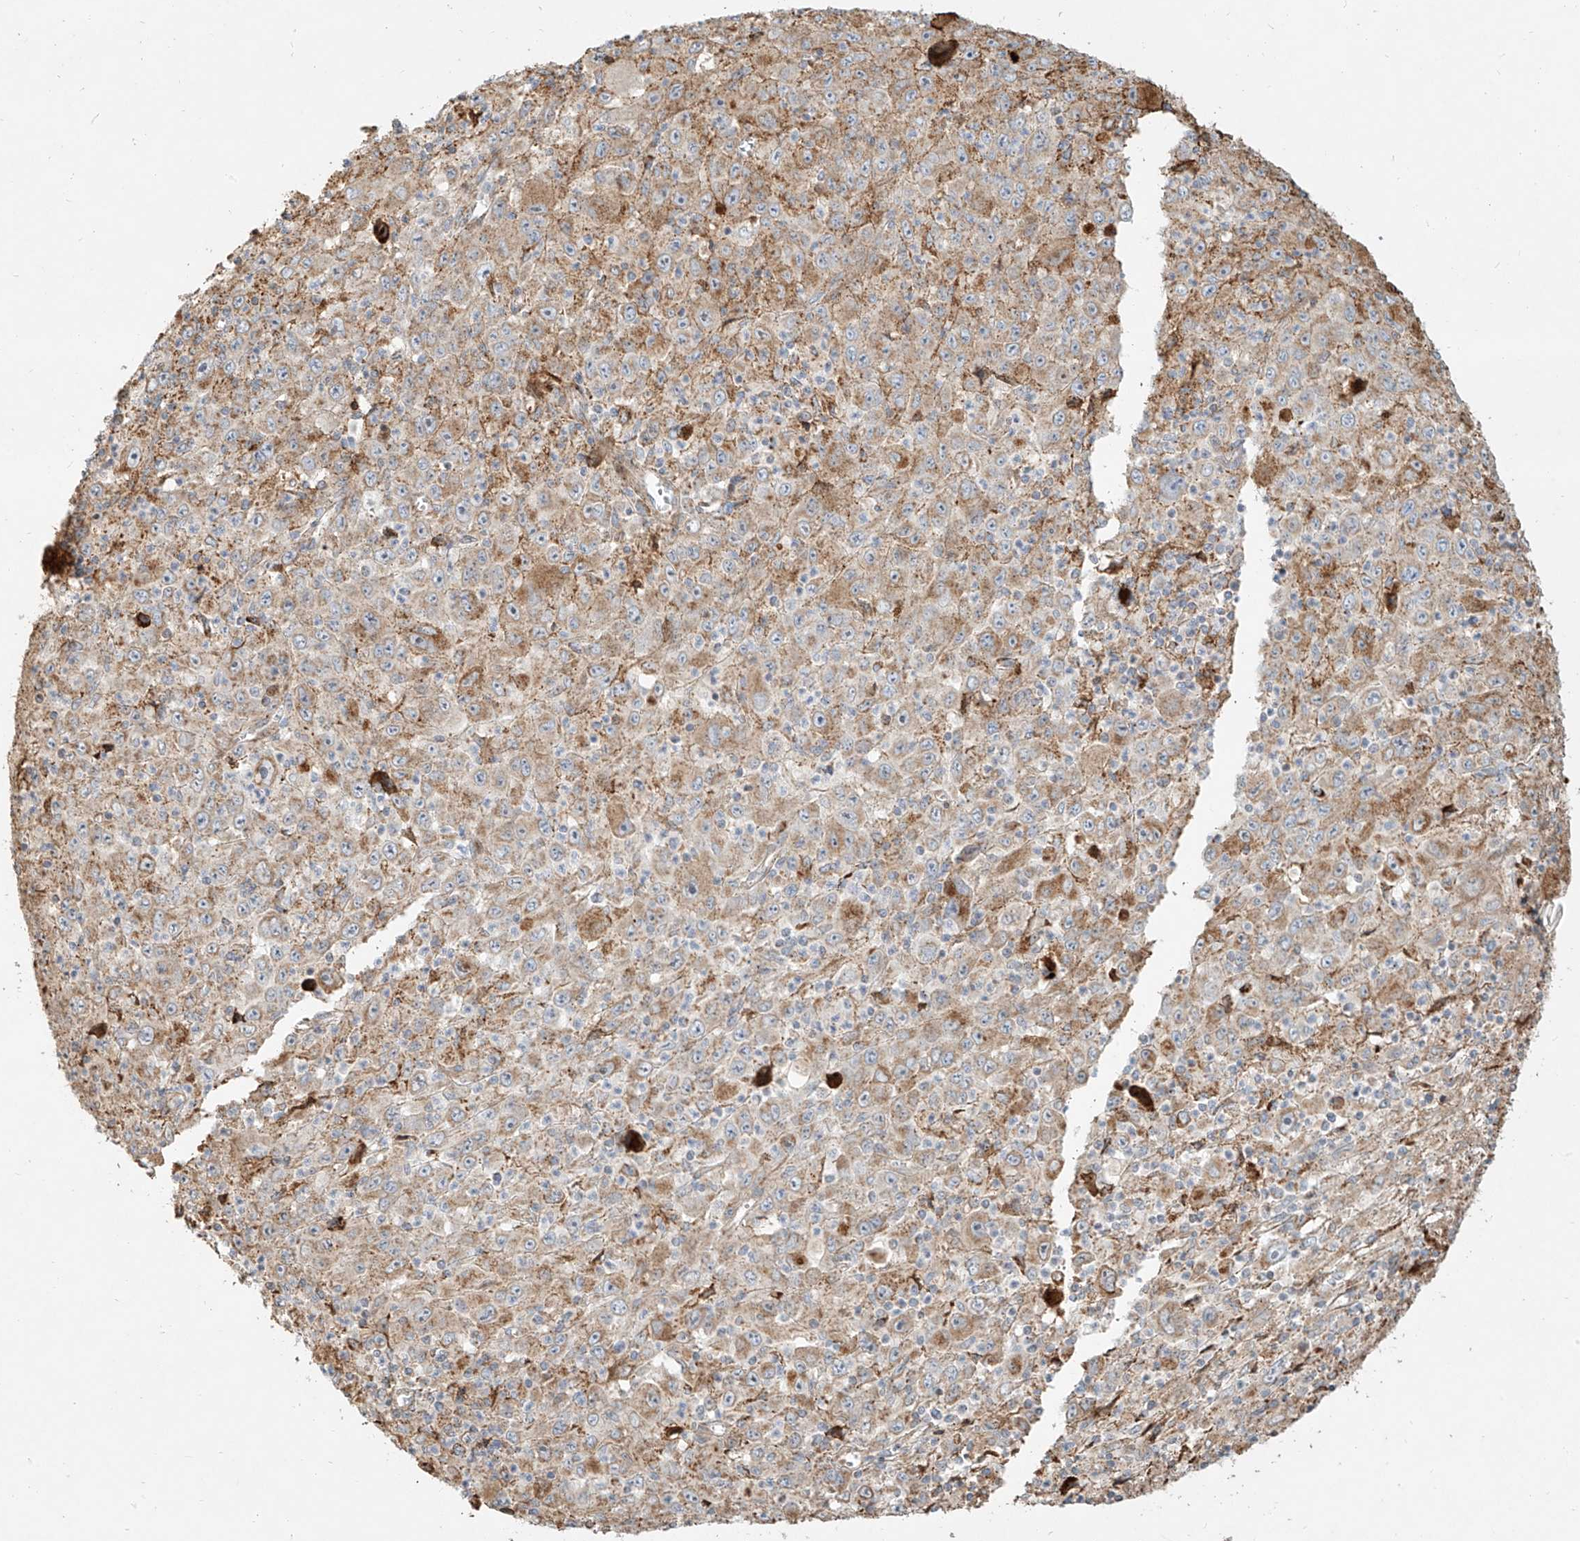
{"staining": {"intensity": "weak", "quantity": "25%-75%", "location": "cytoplasmic/membranous"}, "tissue": "melanoma", "cell_type": "Tumor cells", "image_type": "cancer", "snomed": [{"axis": "morphology", "description": "Malignant melanoma, Metastatic site"}, {"axis": "topography", "description": "Skin"}], "caption": "Malignant melanoma (metastatic site) tissue demonstrates weak cytoplasmic/membranous expression in approximately 25%-75% of tumor cells, visualized by immunohistochemistry.", "gene": "MTX2", "patient": {"sex": "female", "age": 56}}